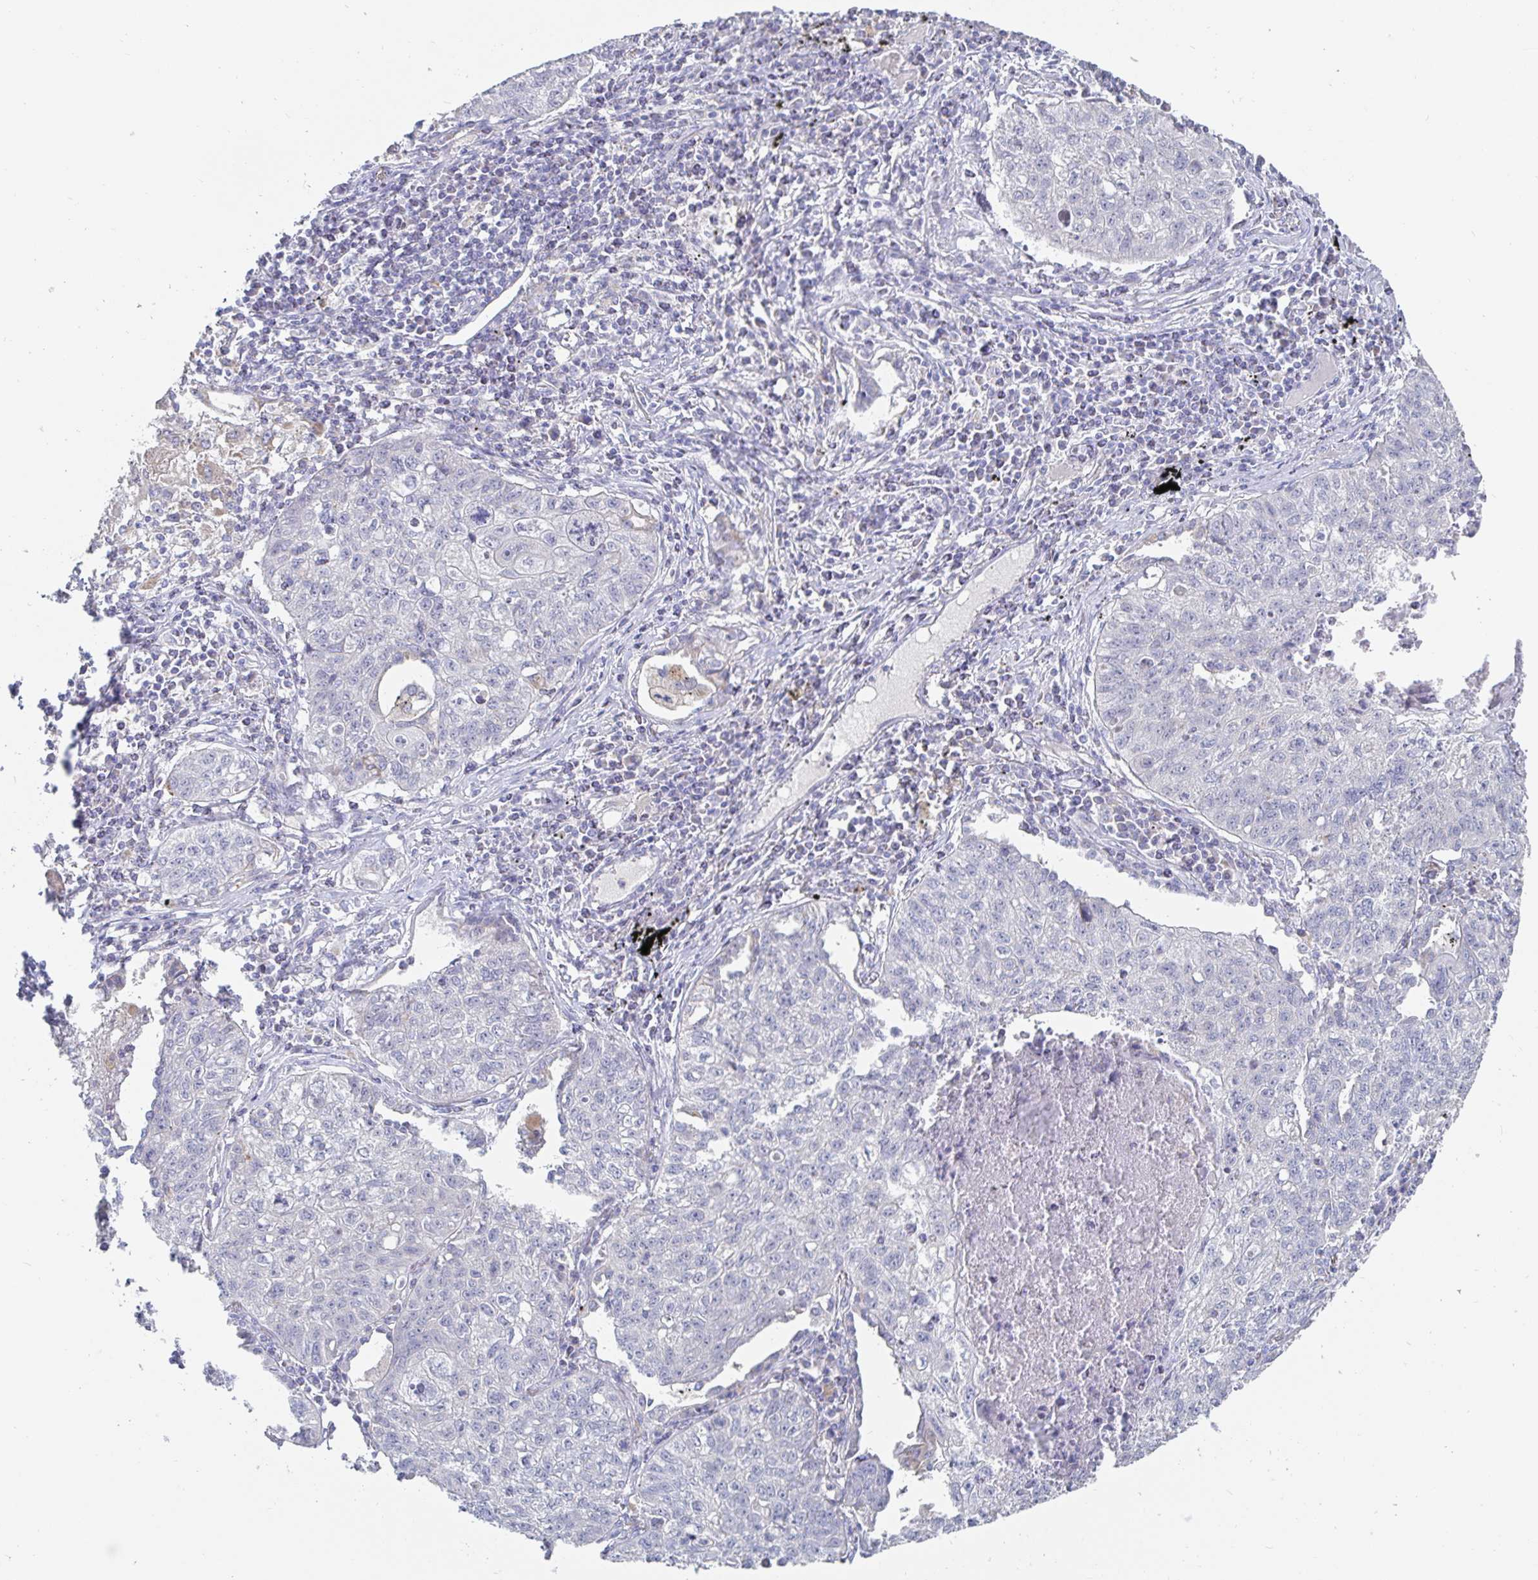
{"staining": {"intensity": "negative", "quantity": "none", "location": "none"}, "tissue": "lung cancer", "cell_type": "Tumor cells", "image_type": "cancer", "snomed": [{"axis": "morphology", "description": "Normal morphology"}, {"axis": "morphology", "description": "Aneuploidy"}, {"axis": "morphology", "description": "Squamous cell carcinoma, NOS"}, {"axis": "topography", "description": "Lymph node"}, {"axis": "topography", "description": "Lung"}], "caption": "The IHC image has no significant staining in tumor cells of lung squamous cell carcinoma tissue.", "gene": "SPPL3", "patient": {"sex": "female", "age": 76}}